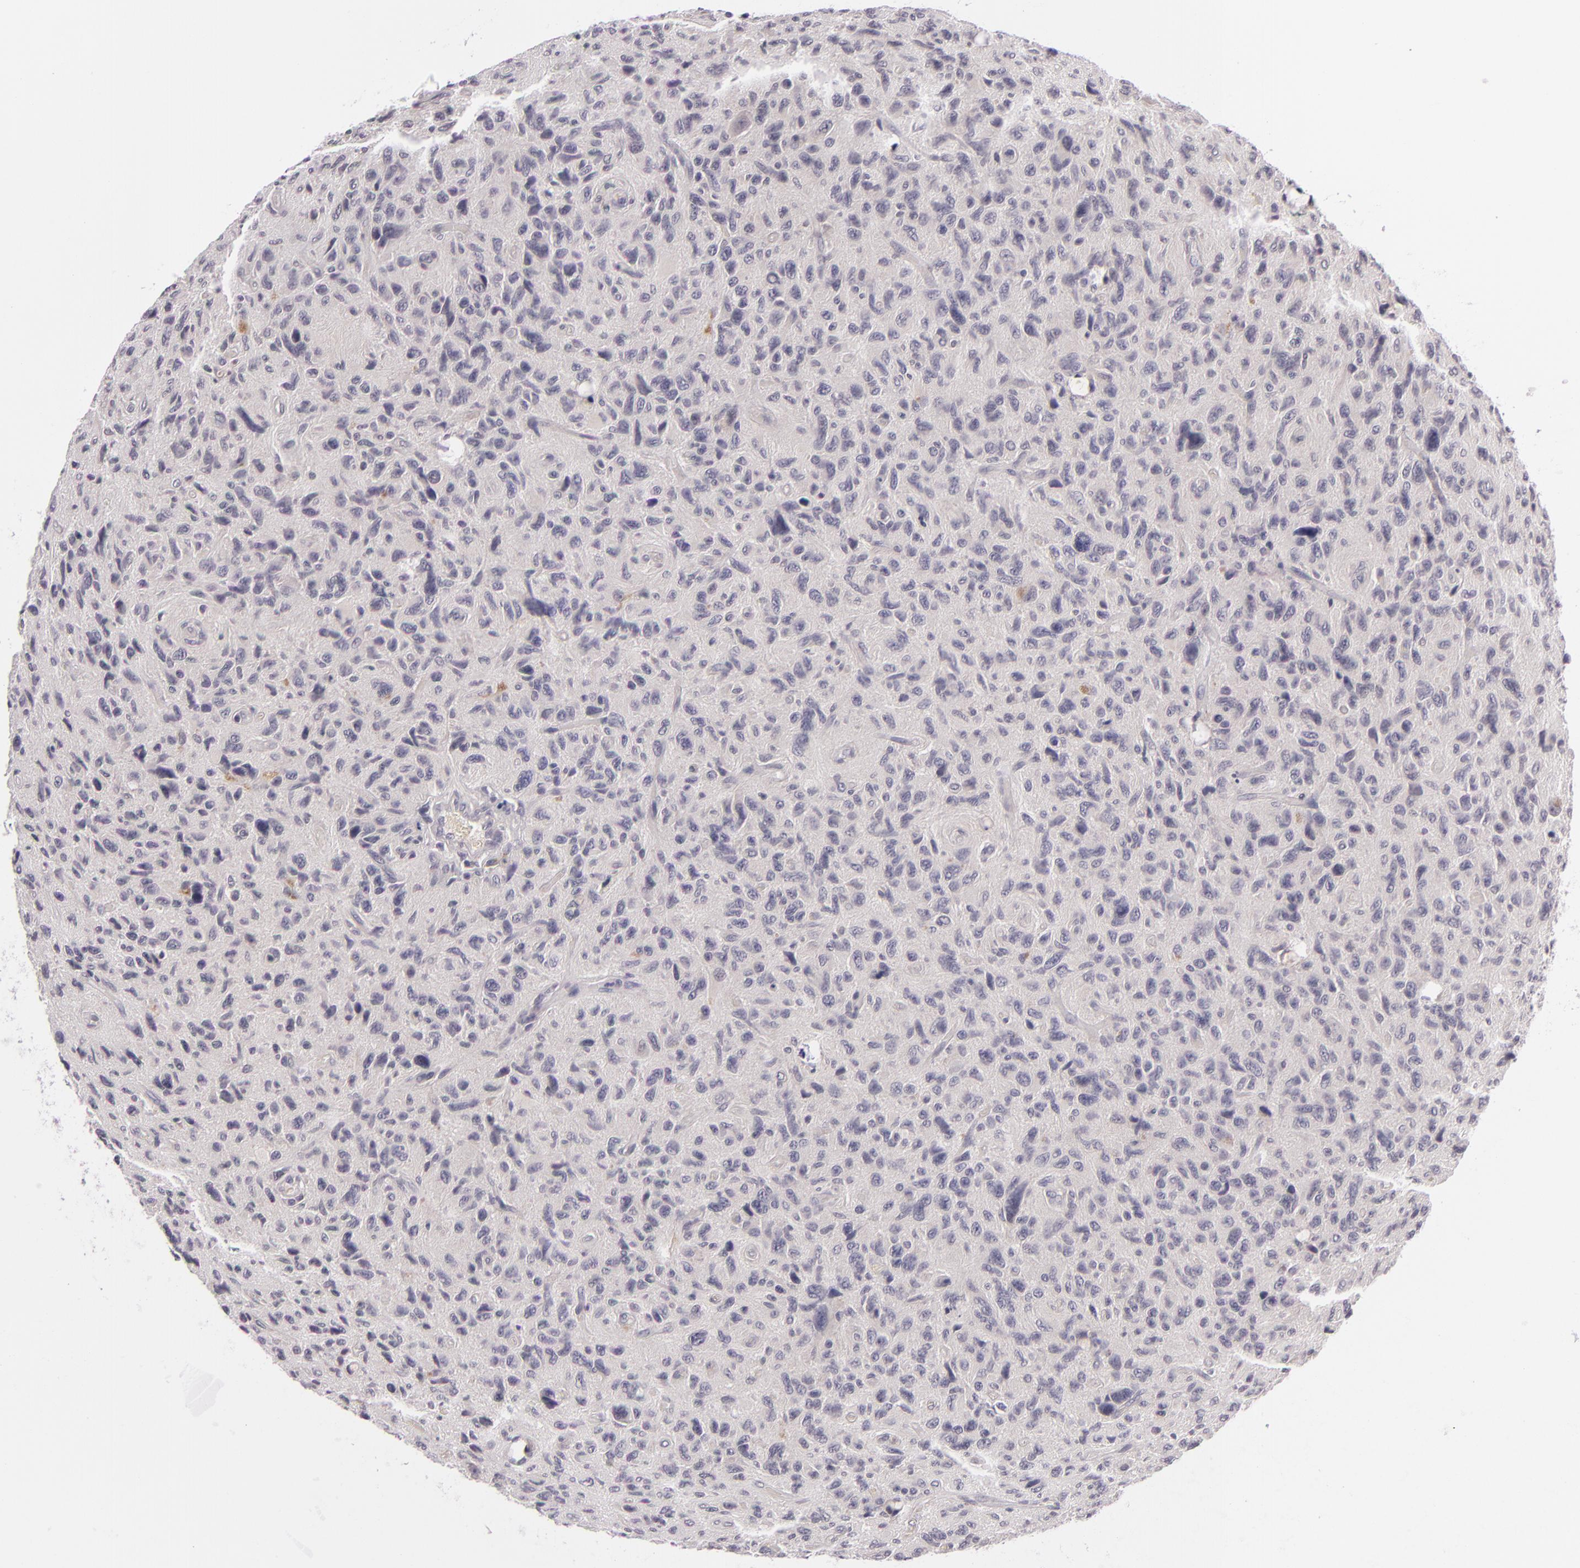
{"staining": {"intensity": "negative", "quantity": "none", "location": "none"}, "tissue": "glioma", "cell_type": "Tumor cells", "image_type": "cancer", "snomed": [{"axis": "morphology", "description": "Glioma, malignant, High grade"}, {"axis": "topography", "description": "Brain"}], "caption": "IHC histopathology image of neoplastic tissue: glioma stained with DAB (3,3'-diaminobenzidine) reveals no significant protein positivity in tumor cells.", "gene": "DAG1", "patient": {"sex": "female", "age": 60}}